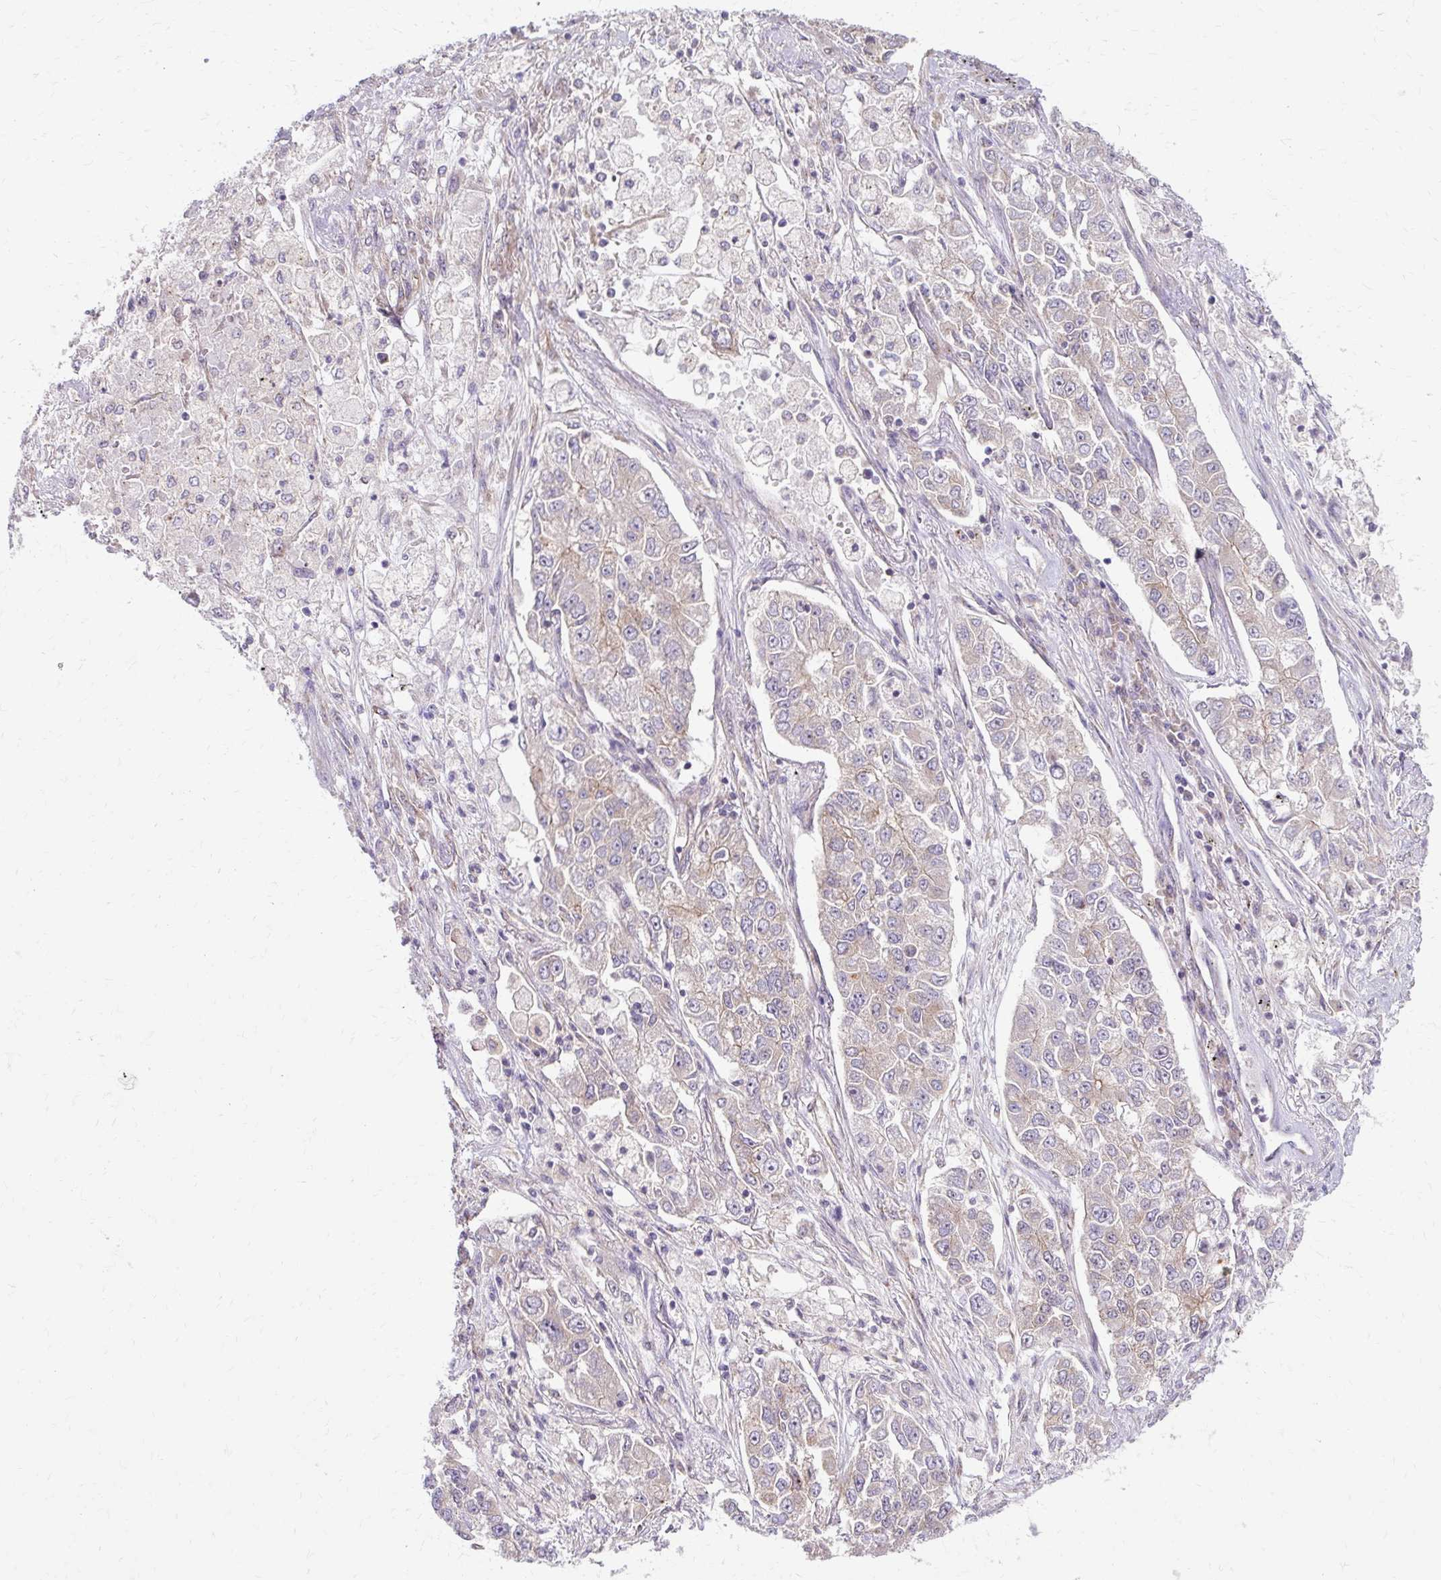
{"staining": {"intensity": "weak", "quantity": "25%-75%", "location": "cytoplasmic/membranous"}, "tissue": "lung cancer", "cell_type": "Tumor cells", "image_type": "cancer", "snomed": [{"axis": "morphology", "description": "Adenocarcinoma, NOS"}, {"axis": "topography", "description": "Lung"}], "caption": "Lung adenocarcinoma stained with IHC shows weak cytoplasmic/membranous positivity in about 25%-75% of tumor cells.", "gene": "MZT2B", "patient": {"sex": "male", "age": 49}}